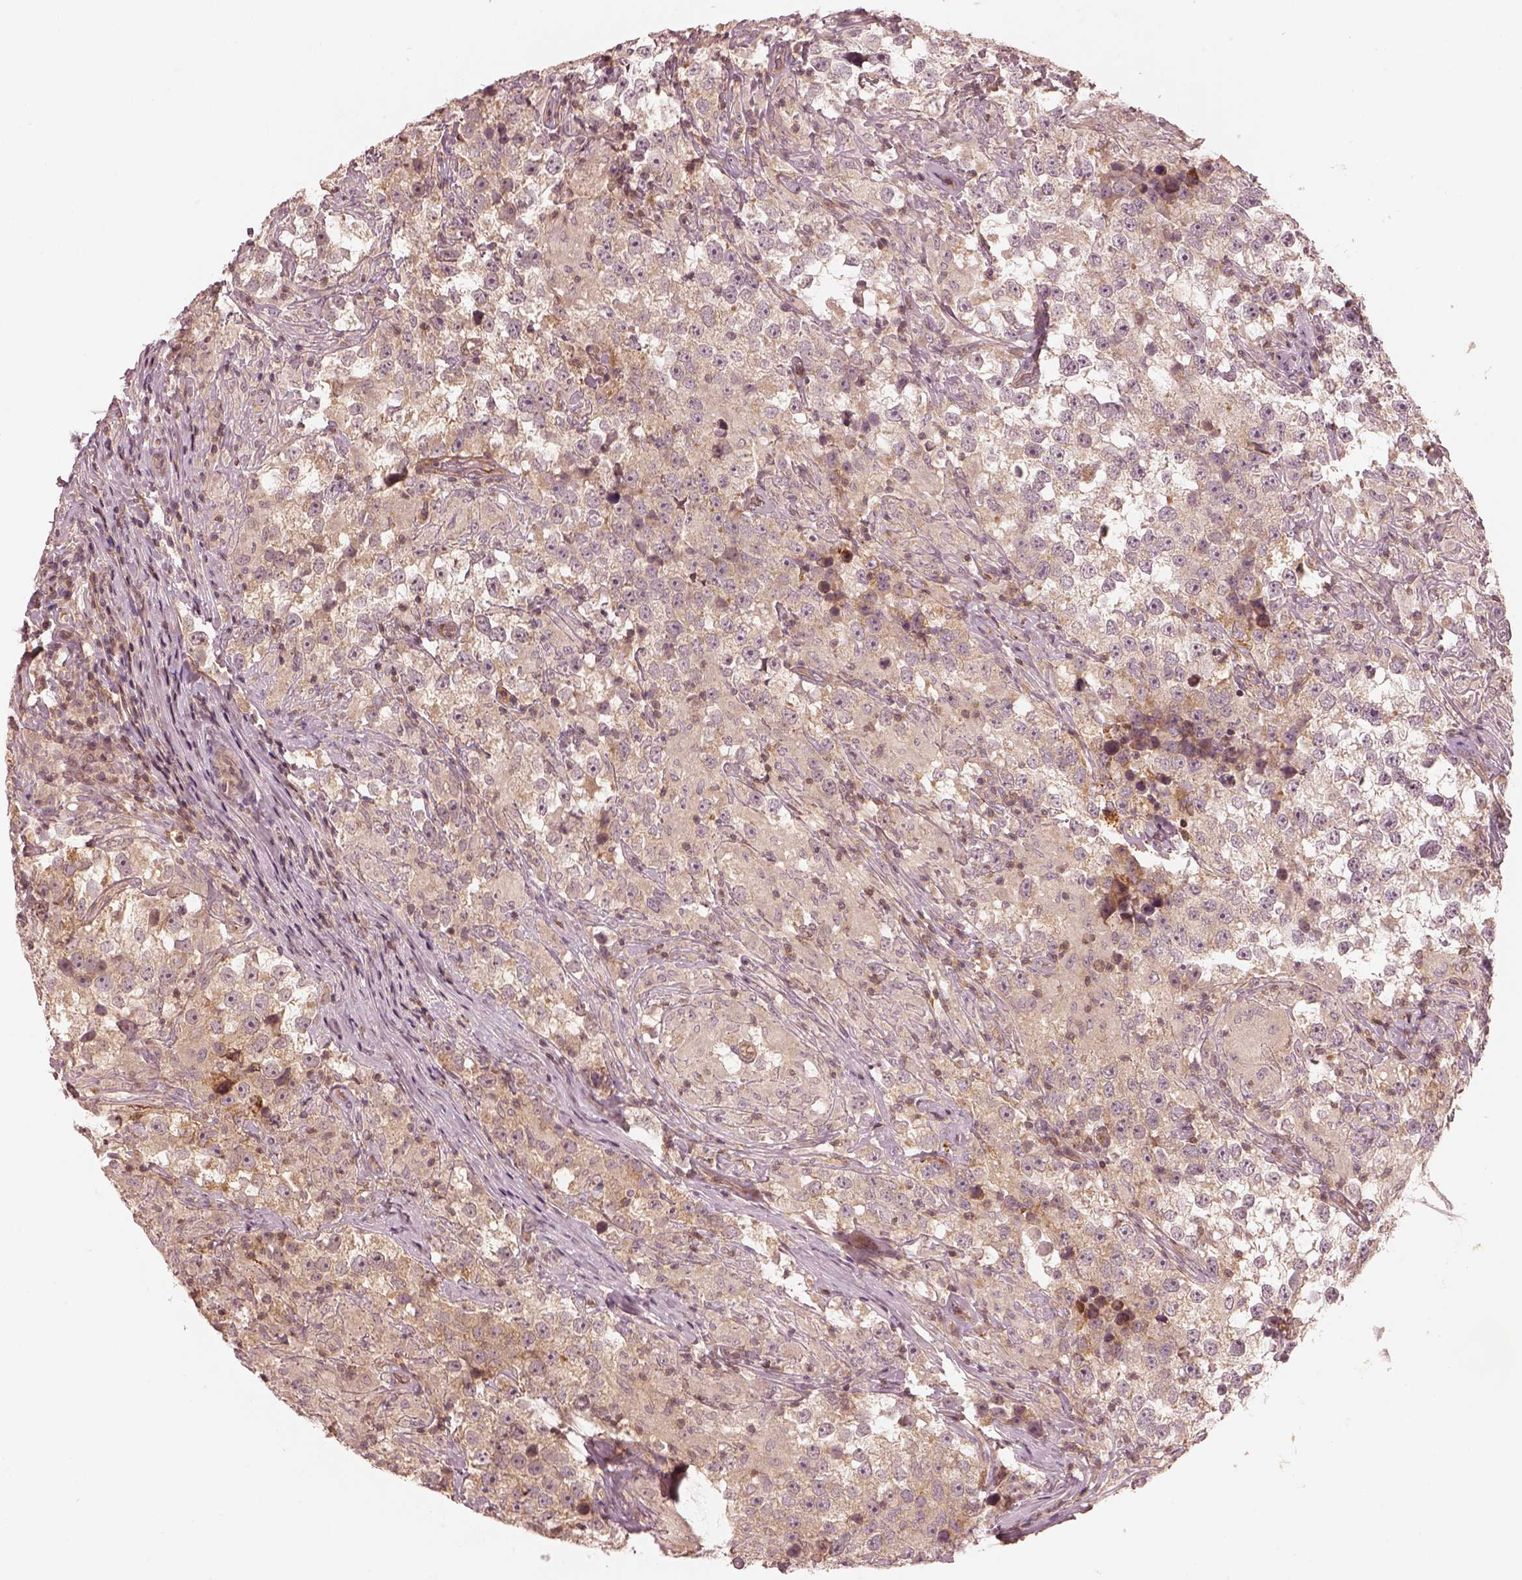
{"staining": {"intensity": "weak", "quantity": "25%-75%", "location": "cytoplasmic/membranous"}, "tissue": "testis cancer", "cell_type": "Tumor cells", "image_type": "cancer", "snomed": [{"axis": "morphology", "description": "Seminoma, NOS"}, {"axis": "topography", "description": "Testis"}], "caption": "Immunohistochemistry (IHC) (DAB) staining of human testis seminoma reveals weak cytoplasmic/membranous protein staining in approximately 25%-75% of tumor cells.", "gene": "FAM107B", "patient": {"sex": "male", "age": 46}}